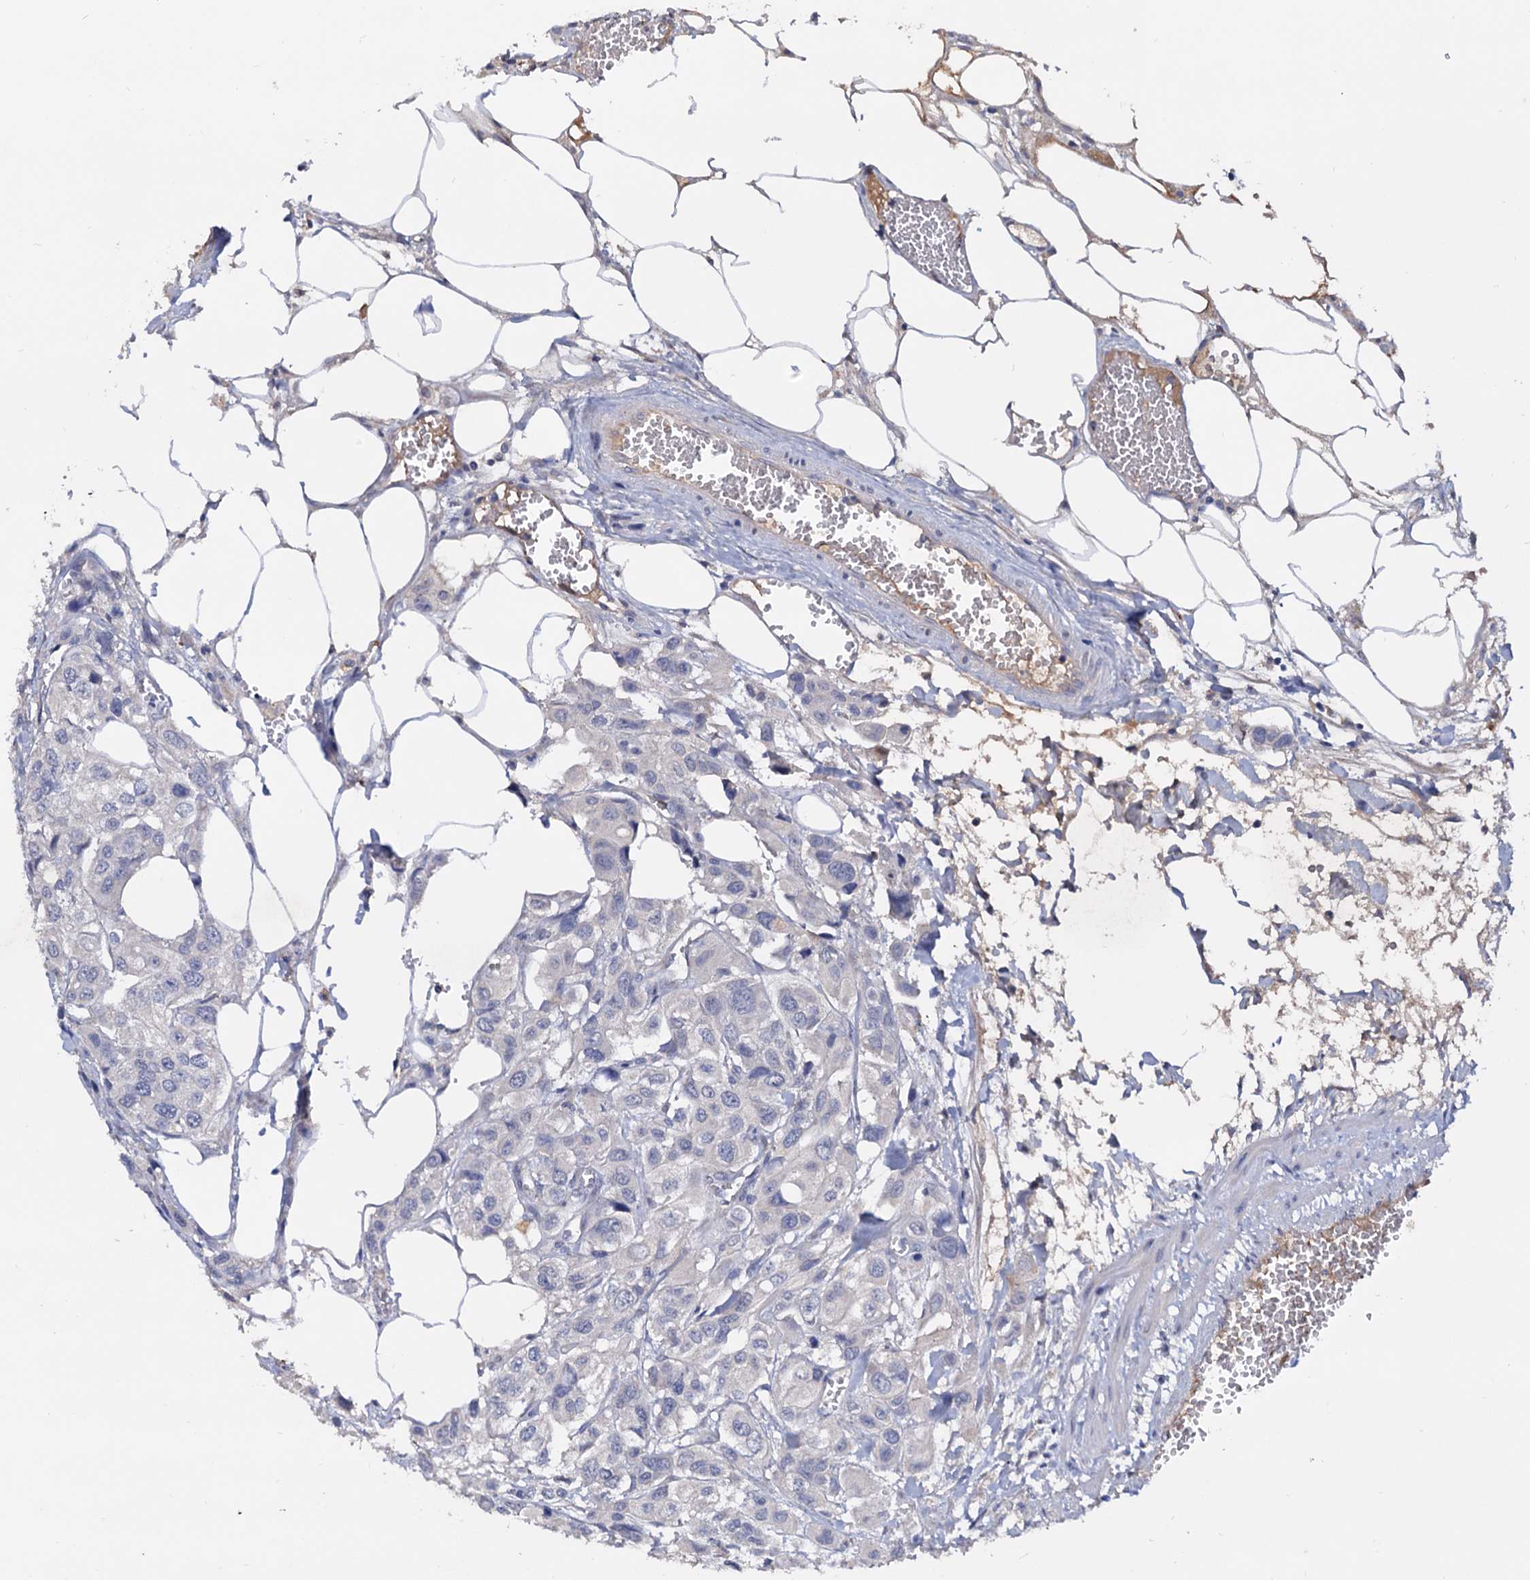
{"staining": {"intensity": "negative", "quantity": "none", "location": "none"}, "tissue": "urothelial cancer", "cell_type": "Tumor cells", "image_type": "cancer", "snomed": [{"axis": "morphology", "description": "Urothelial carcinoma, High grade"}, {"axis": "topography", "description": "Urinary bladder"}], "caption": "Immunohistochemistry micrograph of neoplastic tissue: human urothelial carcinoma (high-grade) stained with DAB (3,3'-diaminobenzidine) demonstrates no significant protein positivity in tumor cells.", "gene": "NPAS4", "patient": {"sex": "male", "age": 67}}